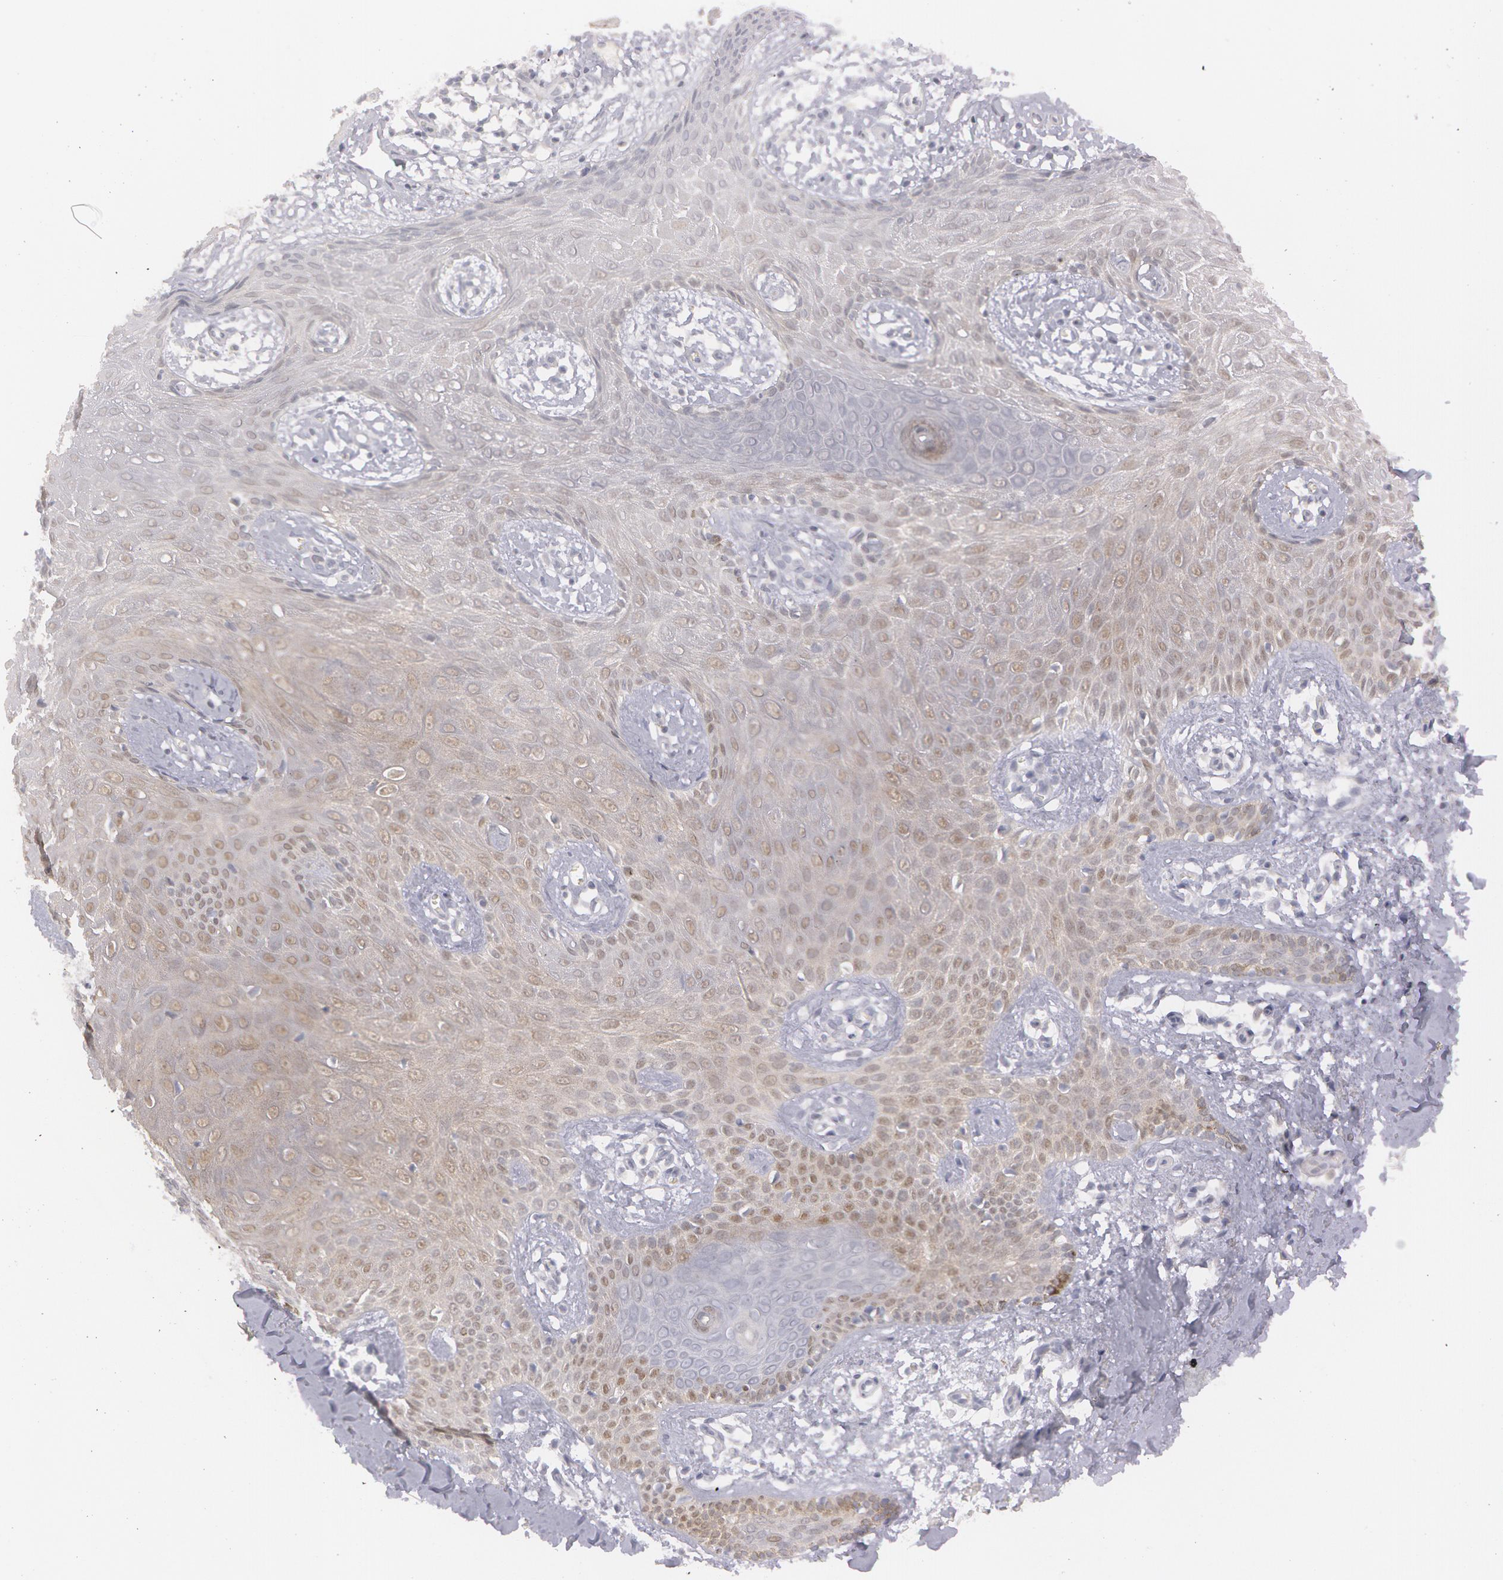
{"staining": {"intensity": "weak", "quantity": "25%-75%", "location": "nuclear"}, "tissue": "skin cancer", "cell_type": "Tumor cells", "image_type": "cancer", "snomed": [{"axis": "morphology", "description": "Basal cell carcinoma"}, {"axis": "topography", "description": "Skin"}], "caption": "The photomicrograph shows staining of skin cancer, revealing weak nuclear protein expression (brown color) within tumor cells. The staining is performed using DAB (3,3'-diaminobenzidine) brown chromogen to label protein expression. The nuclei are counter-stained blue using hematoxylin.", "gene": "IL1RN", "patient": {"sex": "male", "age": 75}}